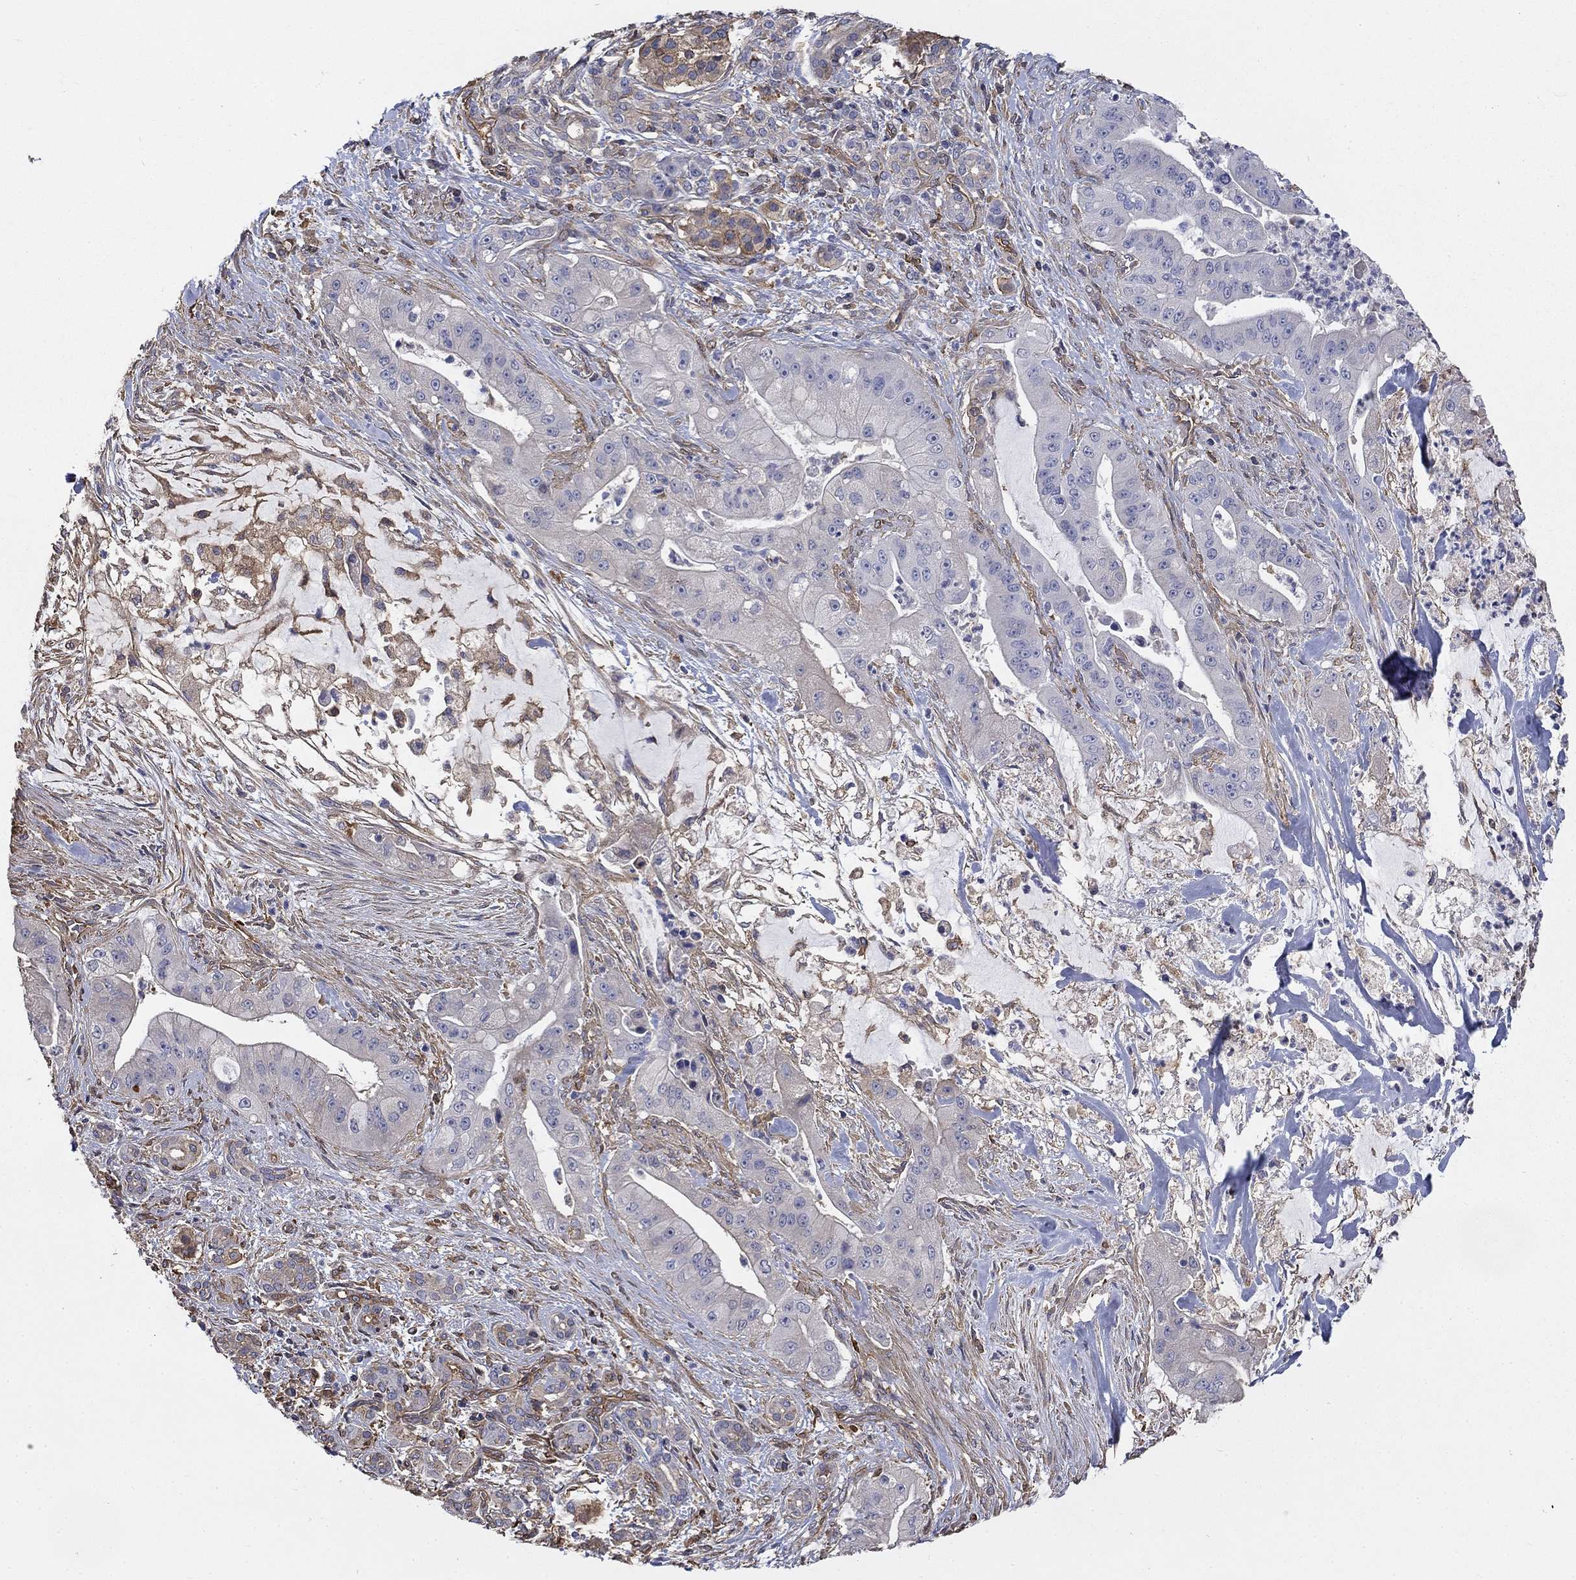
{"staining": {"intensity": "weak", "quantity": "<25%", "location": "cytoplasmic/membranous"}, "tissue": "pancreatic cancer", "cell_type": "Tumor cells", "image_type": "cancer", "snomed": [{"axis": "morphology", "description": "Normal tissue, NOS"}, {"axis": "morphology", "description": "Inflammation, NOS"}, {"axis": "morphology", "description": "Adenocarcinoma, NOS"}, {"axis": "topography", "description": "Pancreas"}], "caption": "DAB immunohistochemical staining of human pancreatic cancer (adenocarcinoma) exhibits no significant positivity in tumor cells.", "gene": "DPYSL2", "patient": {"sex": "male", "age": 57}}